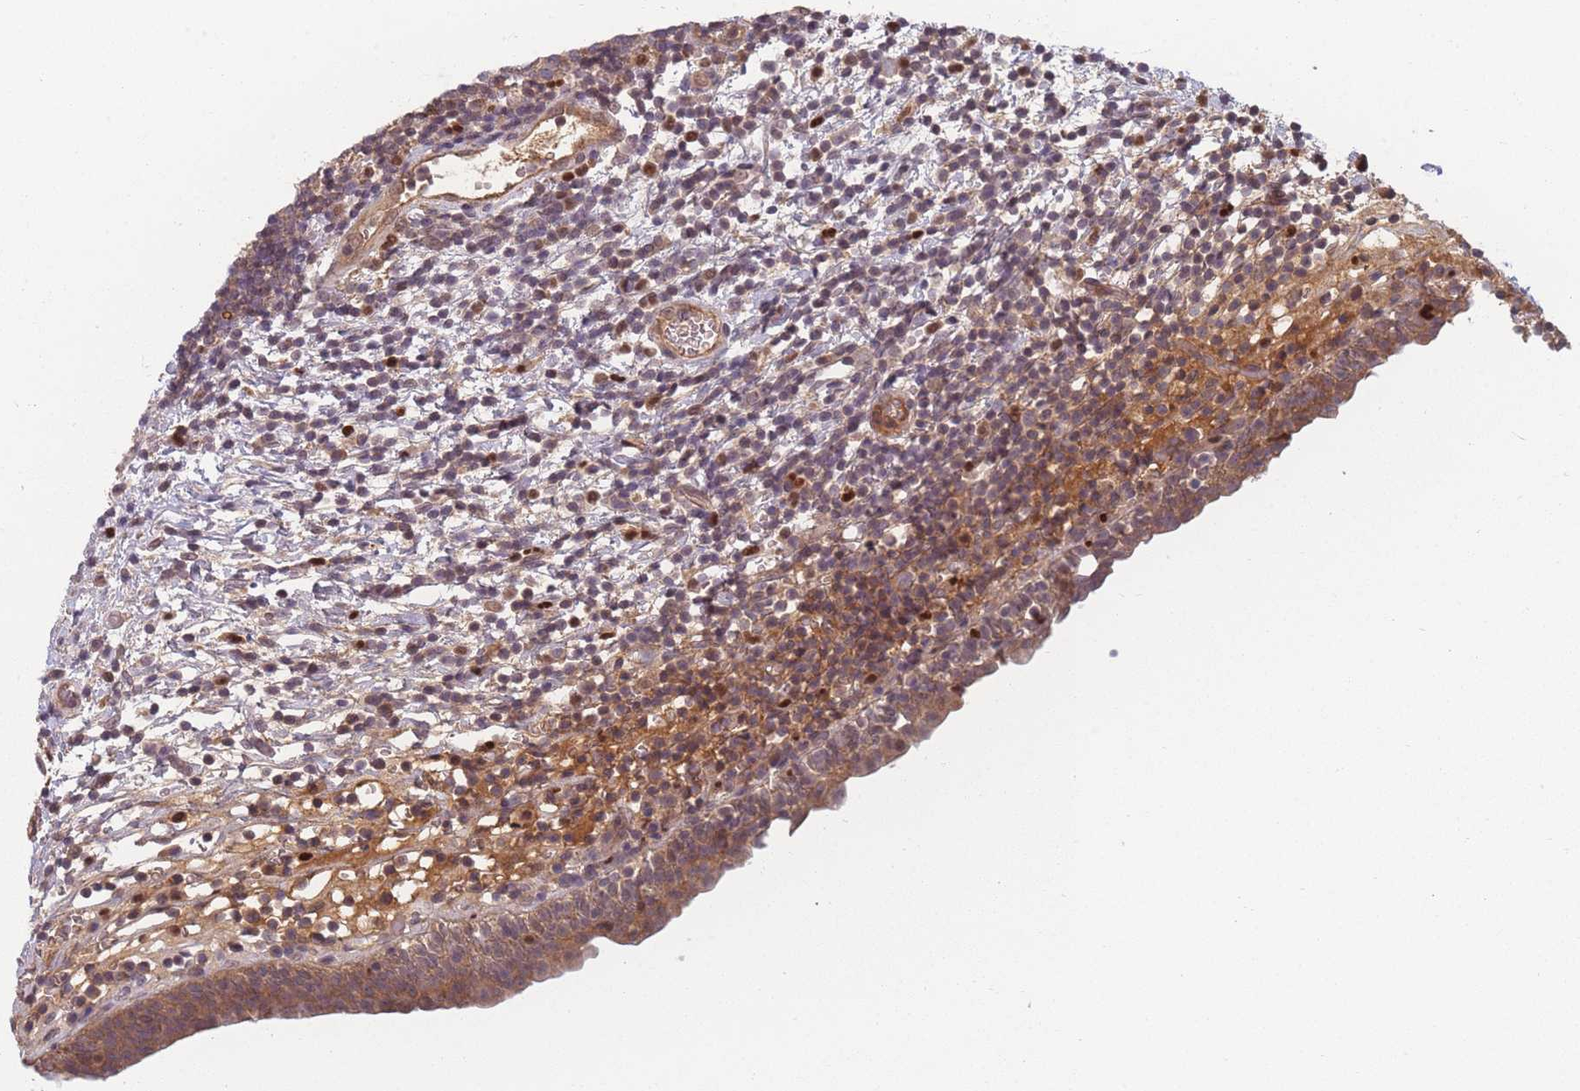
{"staining": {"intensity": "moderate", "quantity": ">75%", "location": "cytoplasmic/membranous"}, "tissue": "urinary bladder", "cell_type": "Urothelial cells", "image_type": "normal", "snomed": [{"axis": "morphology", "description": "Normal tissue, NOS"}, {"axis": "topography", "description": "Urinary bladder"}], "caption": "Moderate cytoplasmic/membranous expression for a protein is identified in about >75% of urothelial cells of normal urinary bladder using IHC.", "gene": "FAM153A", "patient": {"sex": "male", "age": 83}}